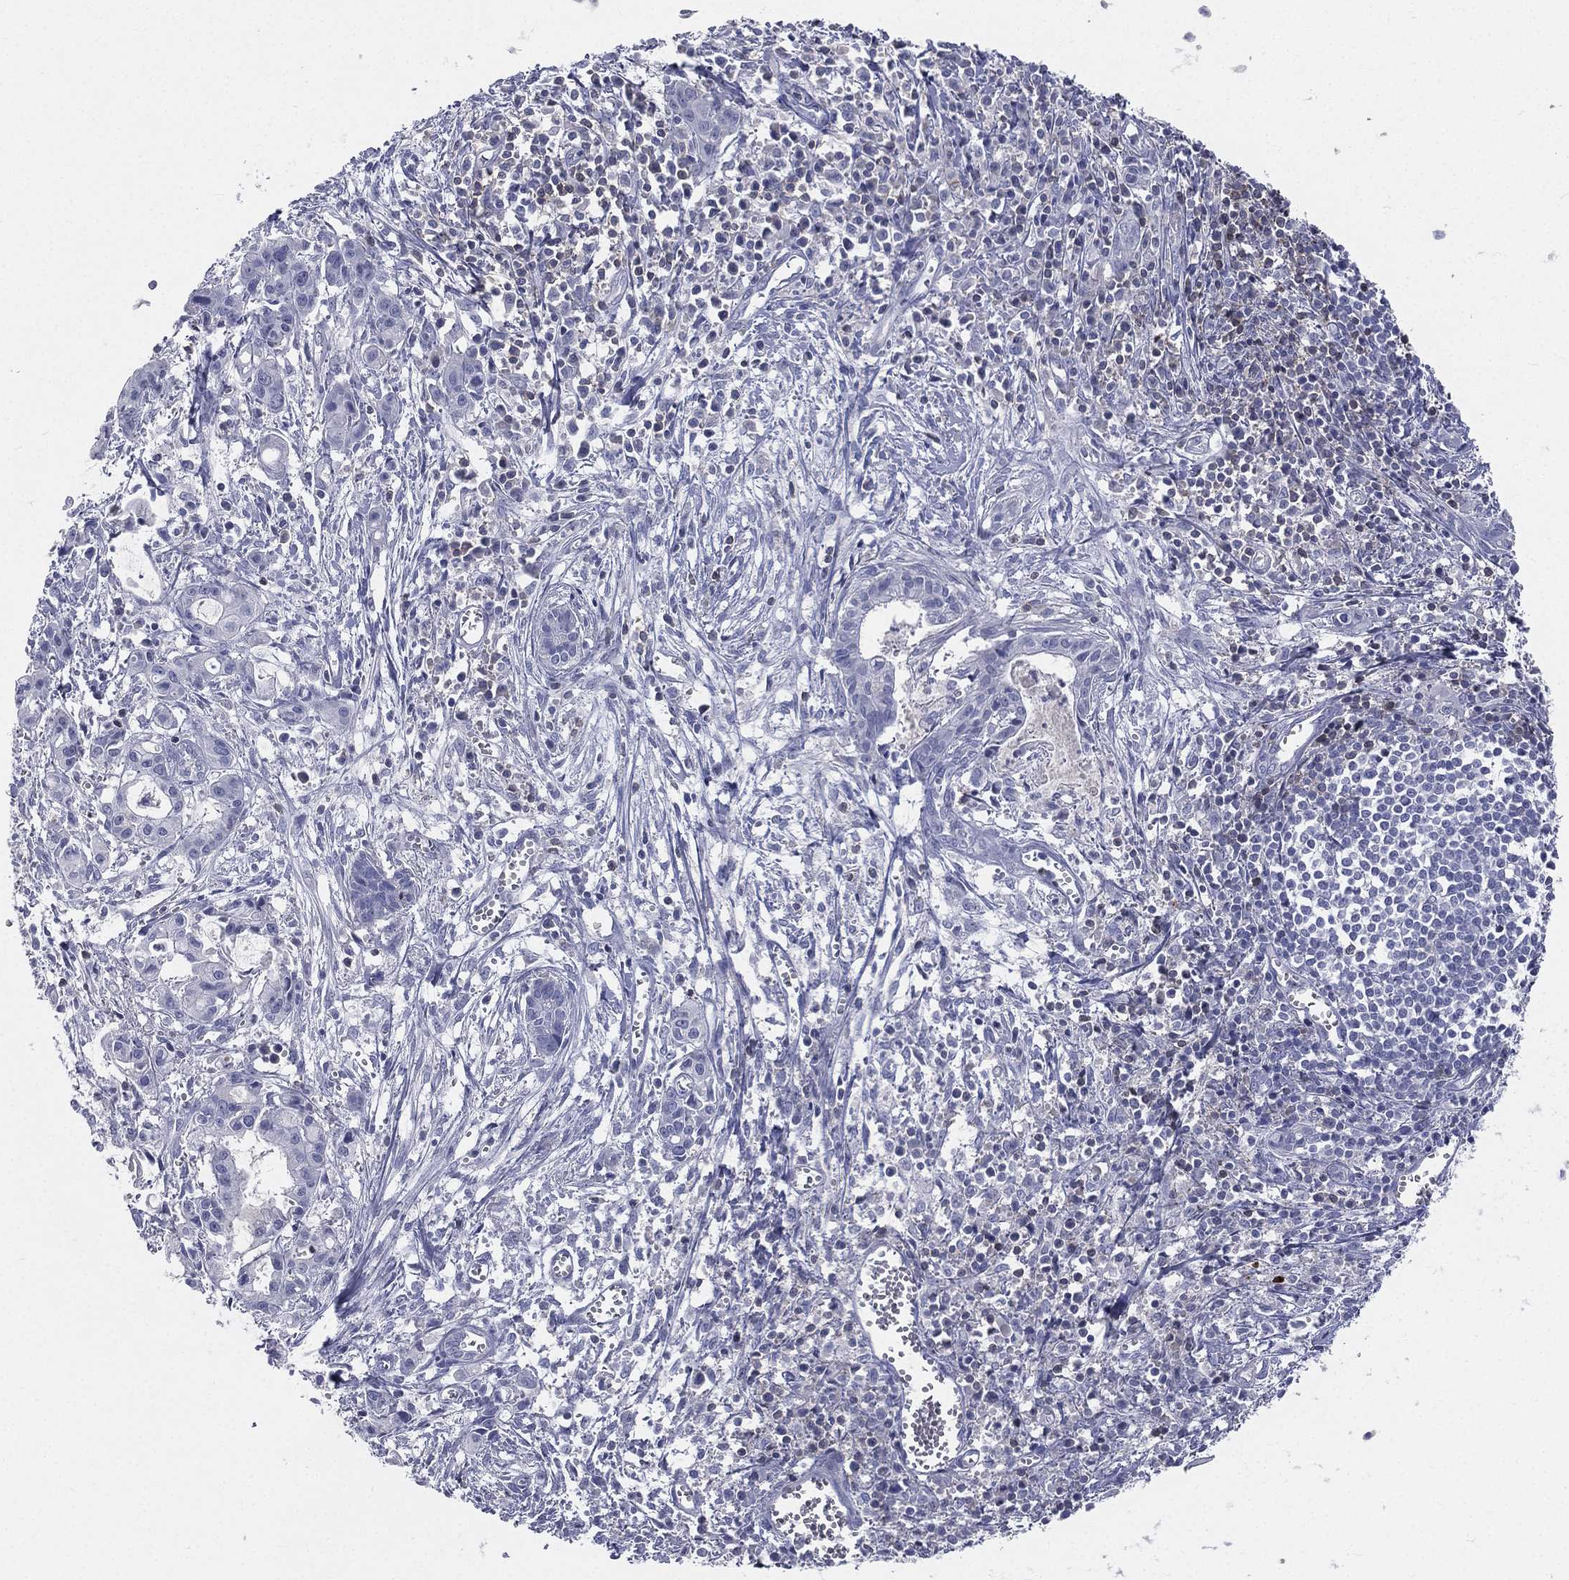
{"staining": {"intensity": "negative", "quantity": "none", "location": "none"}, "tissue": "pancreatic cancer", "cell_type": "Tumor cells", "image_type": "cancer", "snomed": [{"axis": "morphology", "description": "Adenocarcinoma, NOS"}, {"axis": "topography", "description": "Pancreas"}], "caption": "Tumor cells show no significant protein staining in pancreatic cancer (adenocarcinoma).", "gene": "CD3D", "patient": {"sex": "male", "age": 48}}